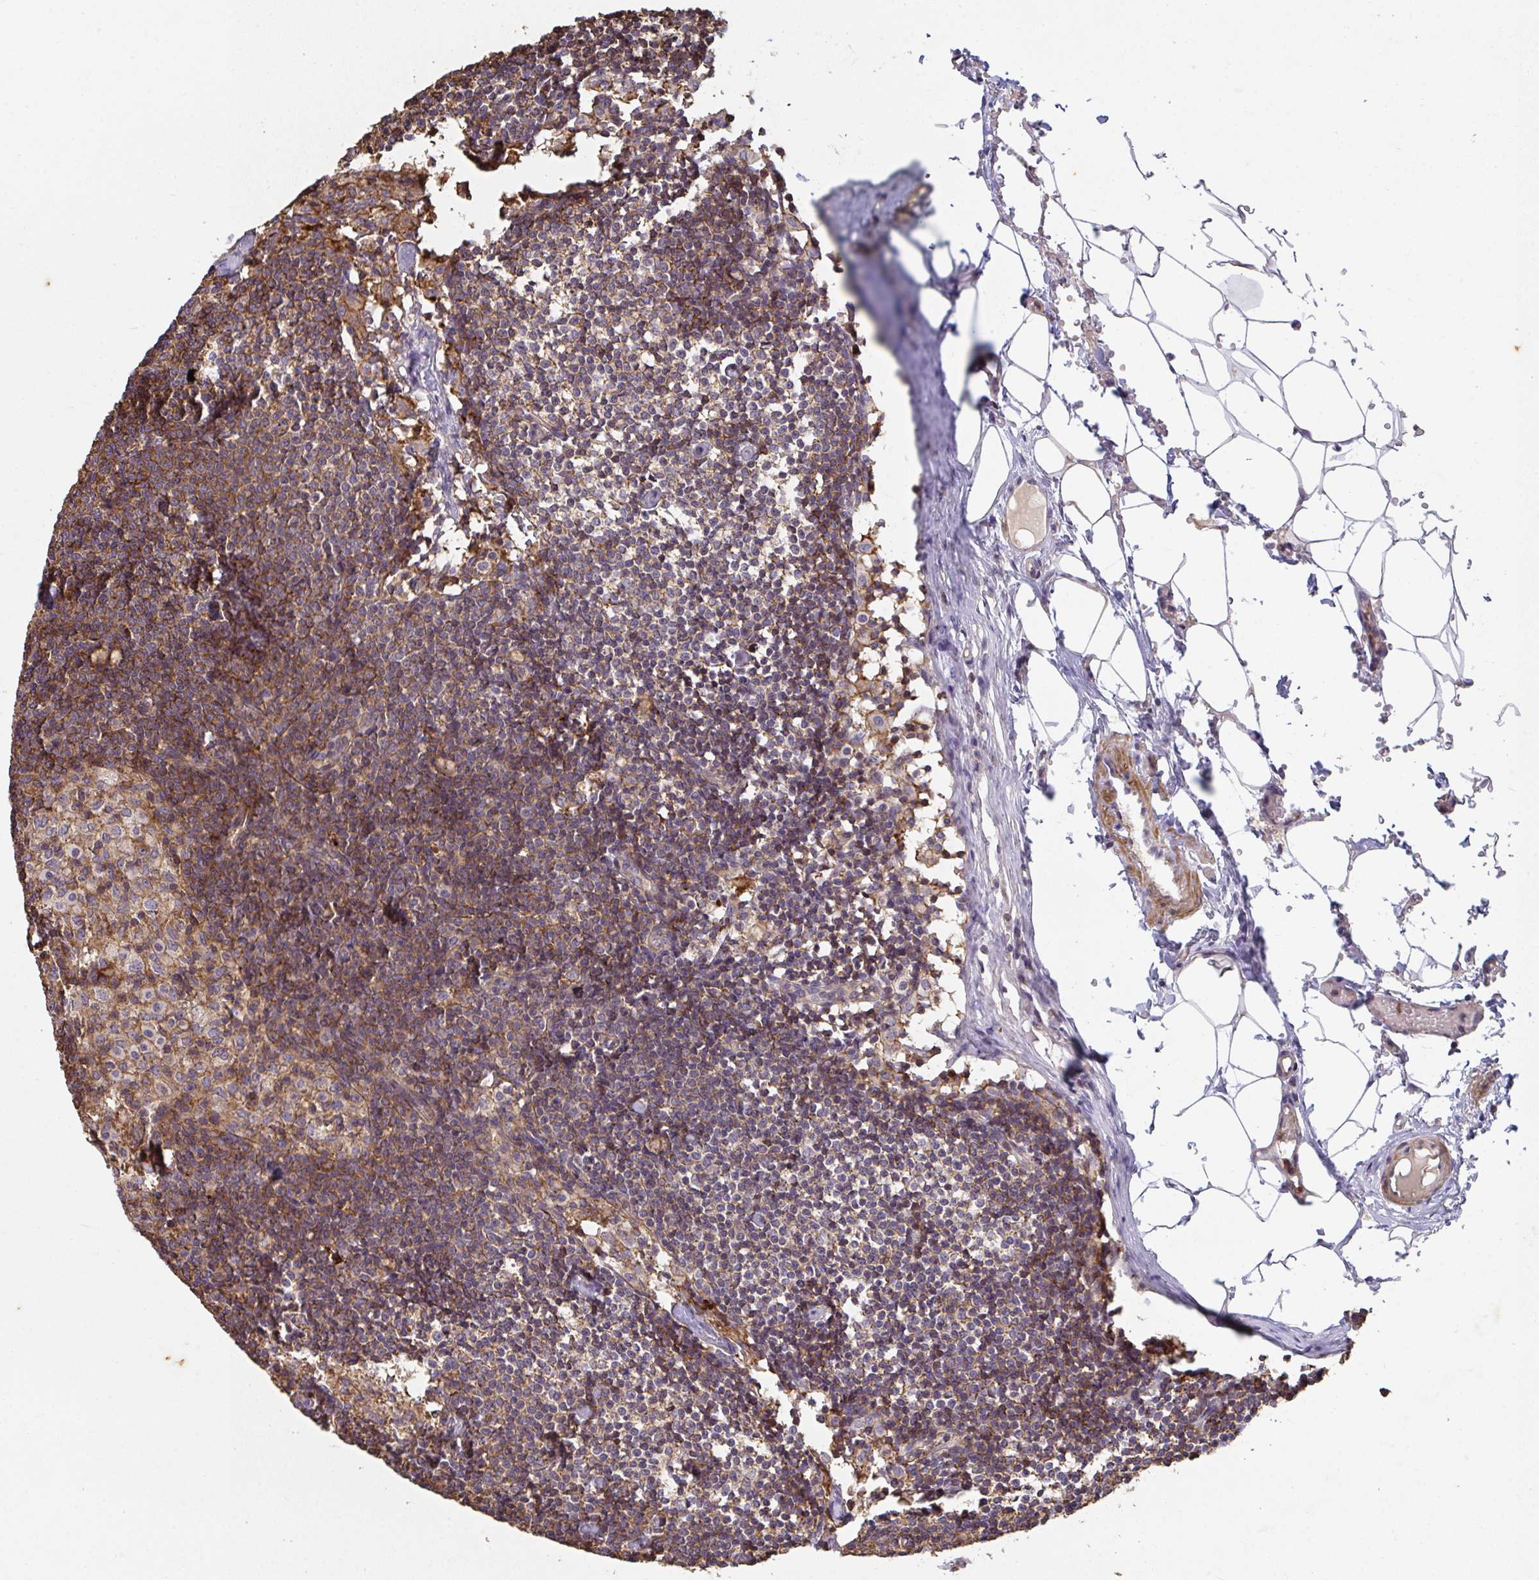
{"staining": {"intensity": "strong", "quantity": "25%-75%", "location": "cytoplasmic/membranous"}, "tissue": "lymph node", "cell_type": "Germinal center cells", "image_type": "normal", "snomed": [{"axis": "morphology", "description": "Normal tissue, NOS"}, {"axis": "topography", "description": "Lymph node"}], "caption": "Benign lymph node was stained to show a protein in brown. There is high levels of strong cytoplasmic/membranous staining in approximately 25%-75% of germinal center cells. (DAB (3,3'-diaminobenzidine) = brown stain, brightfield microscopy at high magnification).", "gene": "TNMD", "patient": {"sex": "male", "age": 49}}